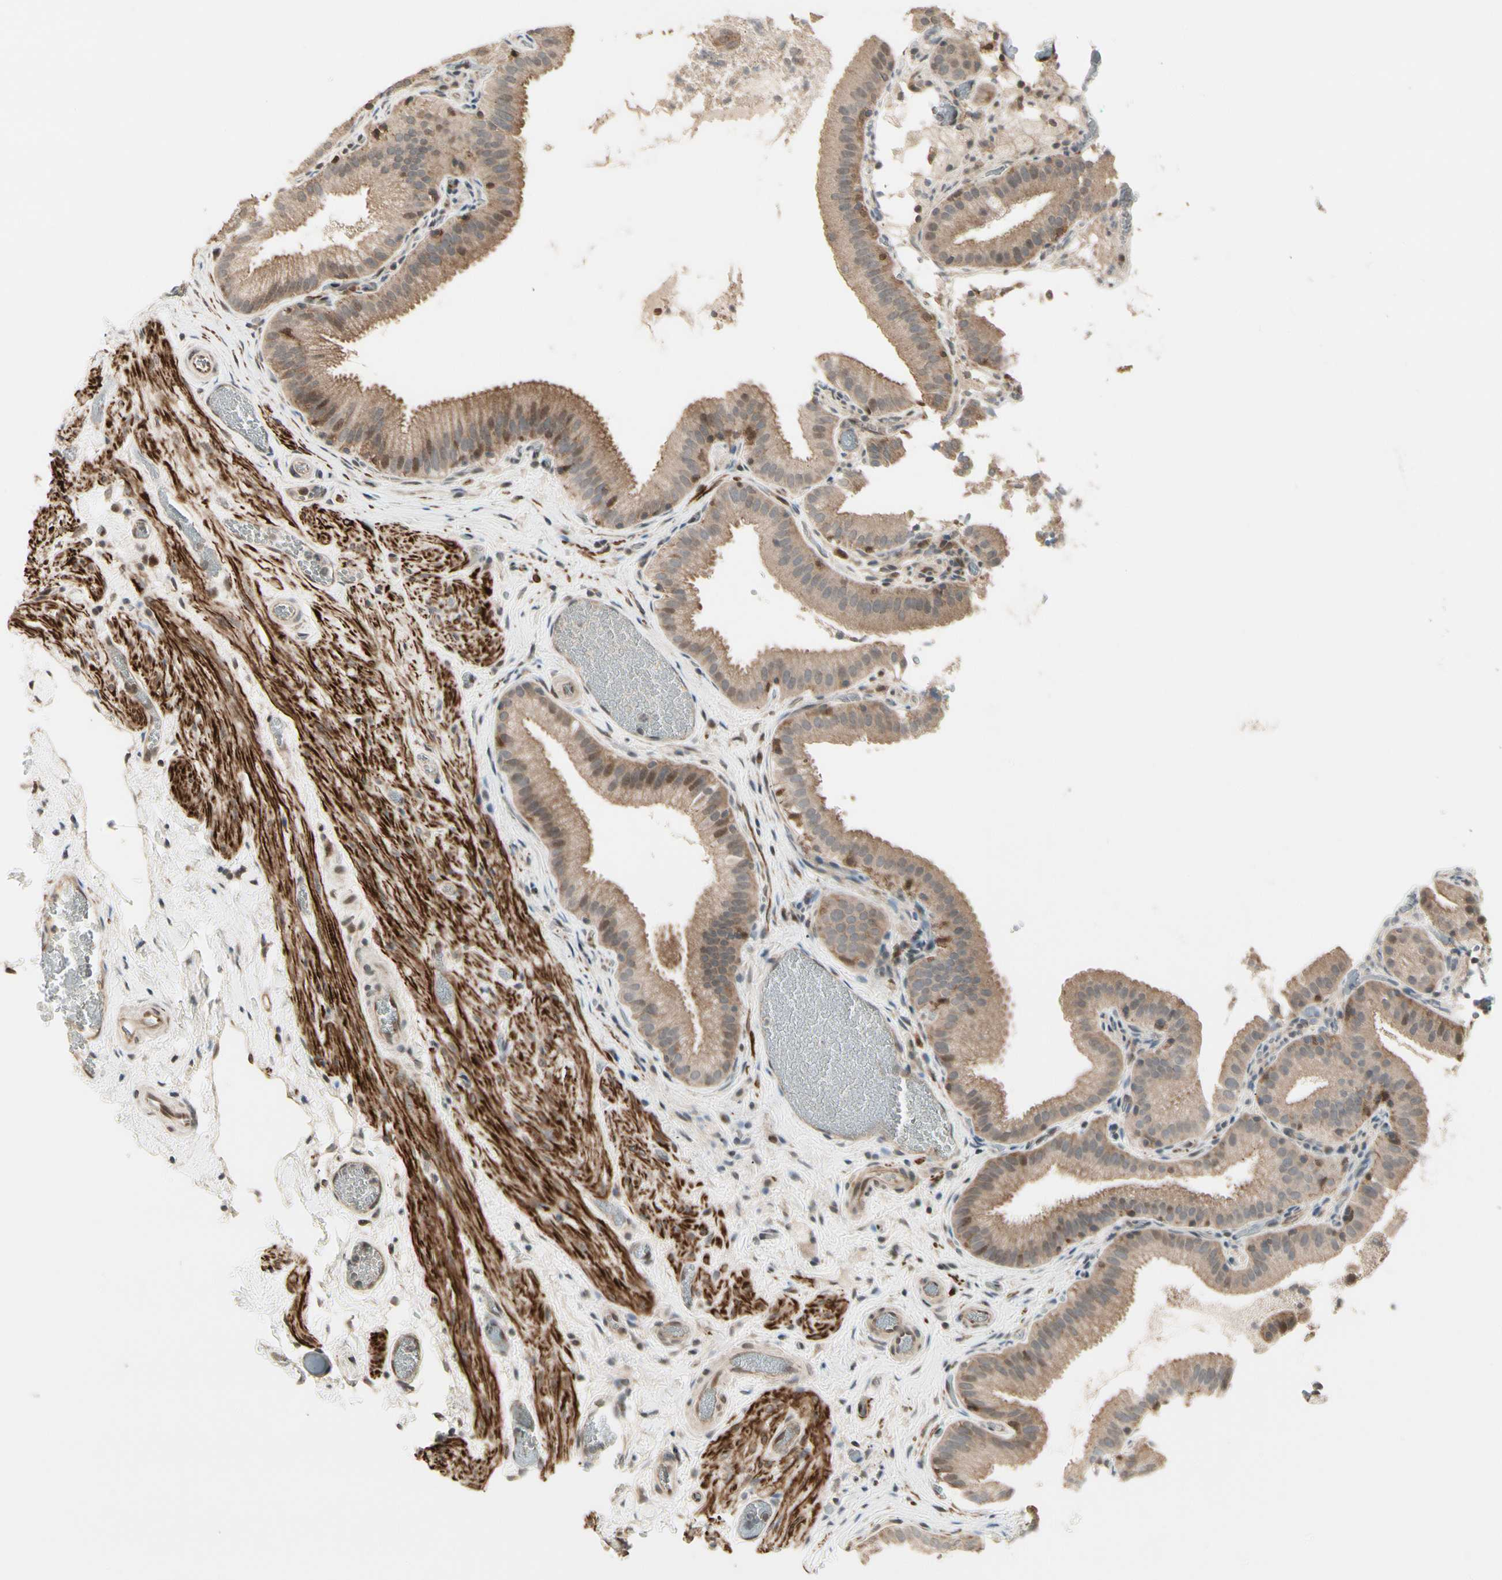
{"staining": {"intensity": "weak", "quantity": ">75%", "location": "cytoplasmic/membranous,nuclear"}, "tissue": "gallbladder", "cell_type": "Glandular cells", "image_type": "normal", "snomed": [{"axis": "morphology", "description": "Normal tissue, NOS"}, {"axis": "topography", "description": "Gallbladder"}], "caption": "A brown stain shows weak cytoplasmic/membranous,nuclear expression of a protein in glandular cells of normal gallbladder.", "gene": "SVBP", "patient": {"sex": "male", "age": 54}}